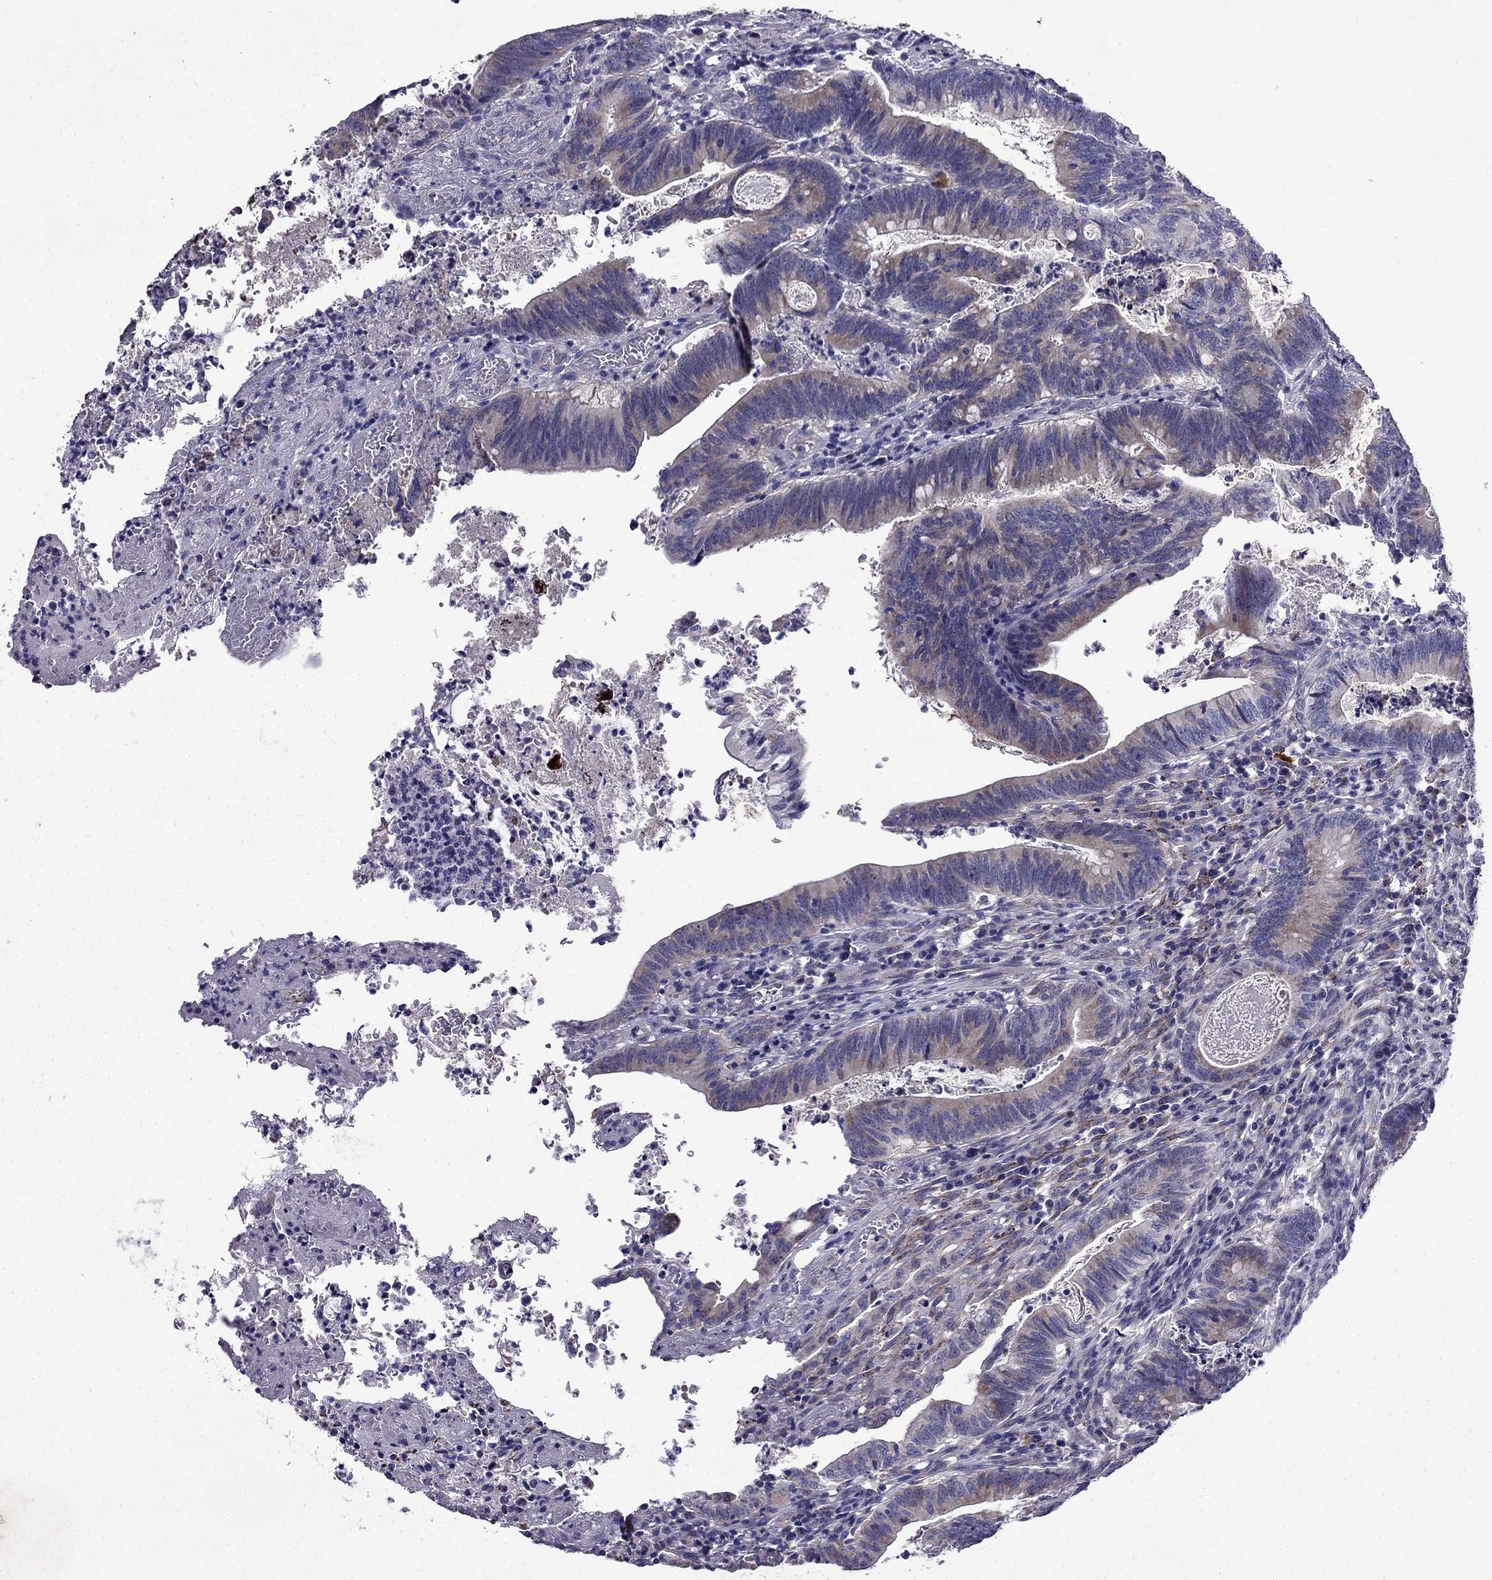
{"staining": {"intensity": "moderate", "quantity": "<25%", "location": "cytoplasmic/membranous"}, "tissue": "colorectal cancer", "cell_type": "Tumor cells", "image_type": "cancer", "snomed": [{"axis": "morphology", "description": "Adenocarcinoma, NOS"}, {"axis": "topography", "description": "Colon"}], "caption": "Tumor cells show moderate cytoplasmic/membranous expression in approximately <25% of cells in colorectal cancer (adenocarcinoma).", "gene": "PI16", "patient": {"sex": "female", "age": 70}}